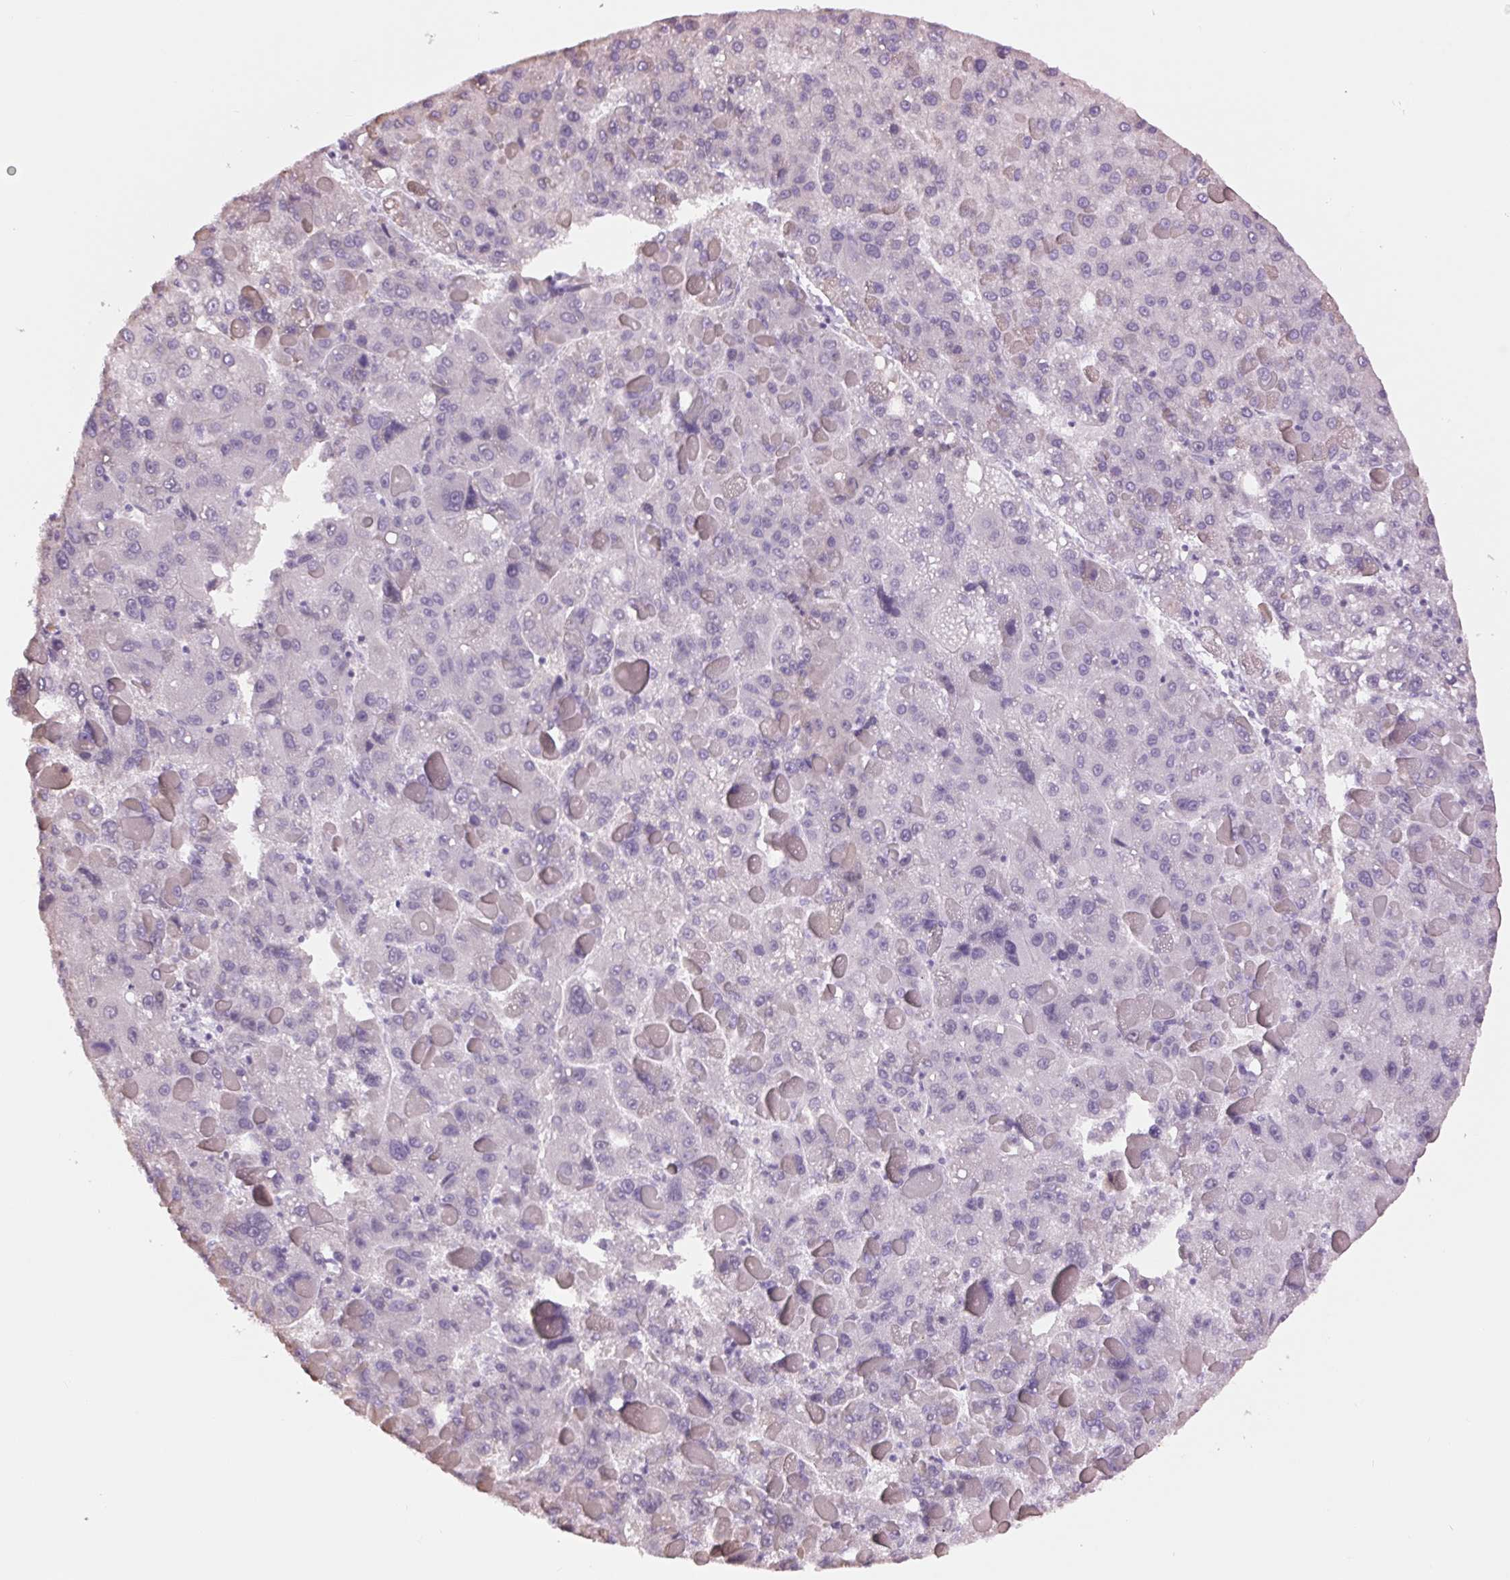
{"staining": {"intensity": "negative", "quantity": "none", "location": "none"}, "tissue": "liver cancer", "cell_type": "Tumor cells", "image_type": "cancer", "snomed": [{"axis": "morphology", "description": "Carcinoma, Hepatocellular, NOS"}, {"axis": "topography", "description": "Liver"}], "caption": "This is an immunohistochemistry photomicrograph of liver cancer (hepatocellular carcinoma). There is no positivity in tumor cells.", "gene": "MPO", "patient": {"sex": "female", "age": 82}}